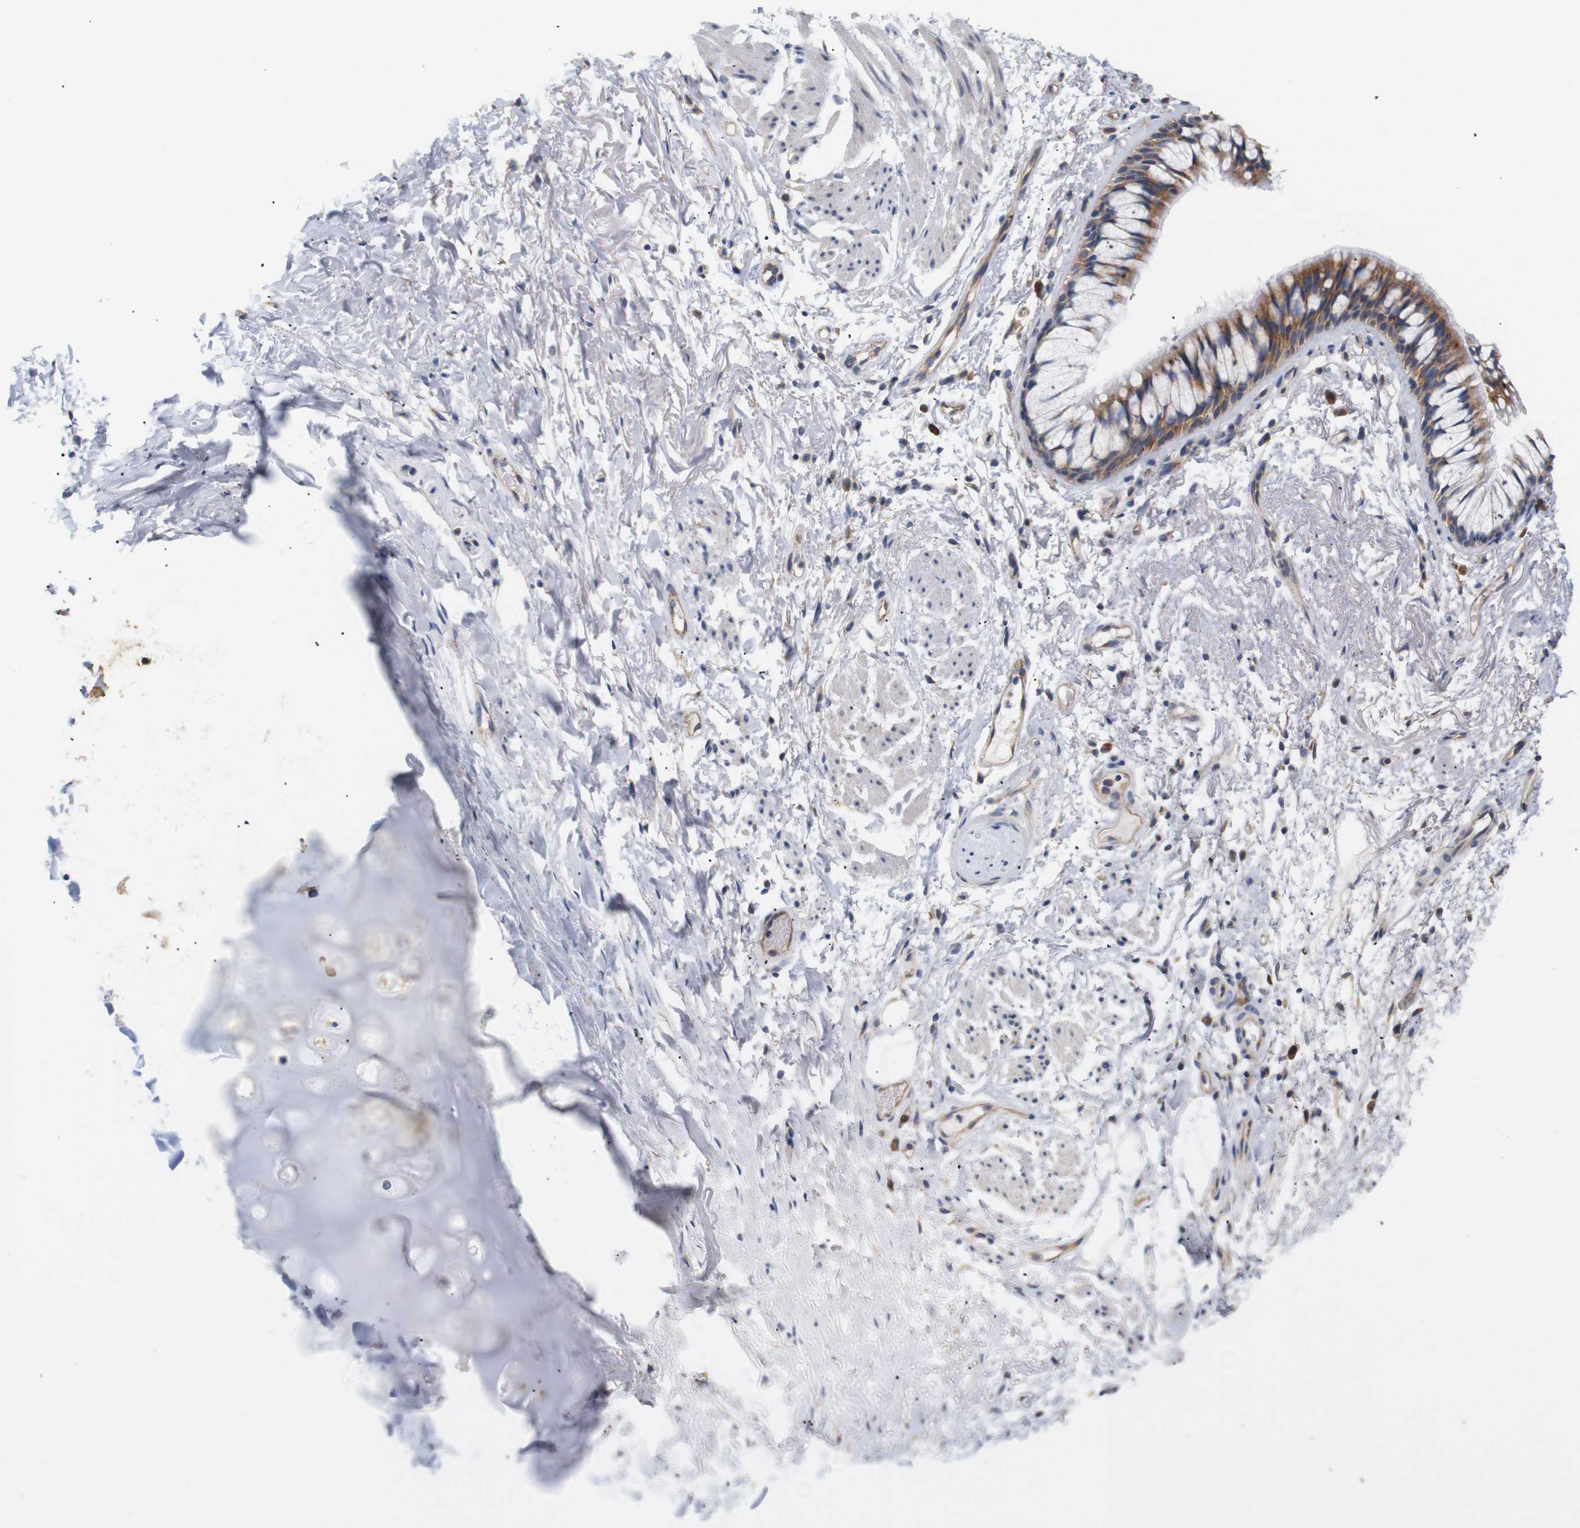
{"staining": {"intensity": "moderate", "quantity": "25%-75%", "location": "cytoplasmic/membranous"}, "tissue": "adipose tissue", "cell_type": "Adipocytes", "image_type": "normal", "snomed": [{"axis": "morphology", "description": "Normal tissue, NOS"}, {"axis": "topography", "description": "Cartilage tissue"}, {"axis": "topography", "description": "Bronchus"}], "caption": "DAB (3,3'-diaminobenzidine) immunohistochemical staining of unremarkable human adipose tissue demonstrates moderate cytoplasmic/membranous protein staining in about 25%-75% of adipocytes.", "gene": "TRIM5", "patient": {"sex": "female", "age": 73}}